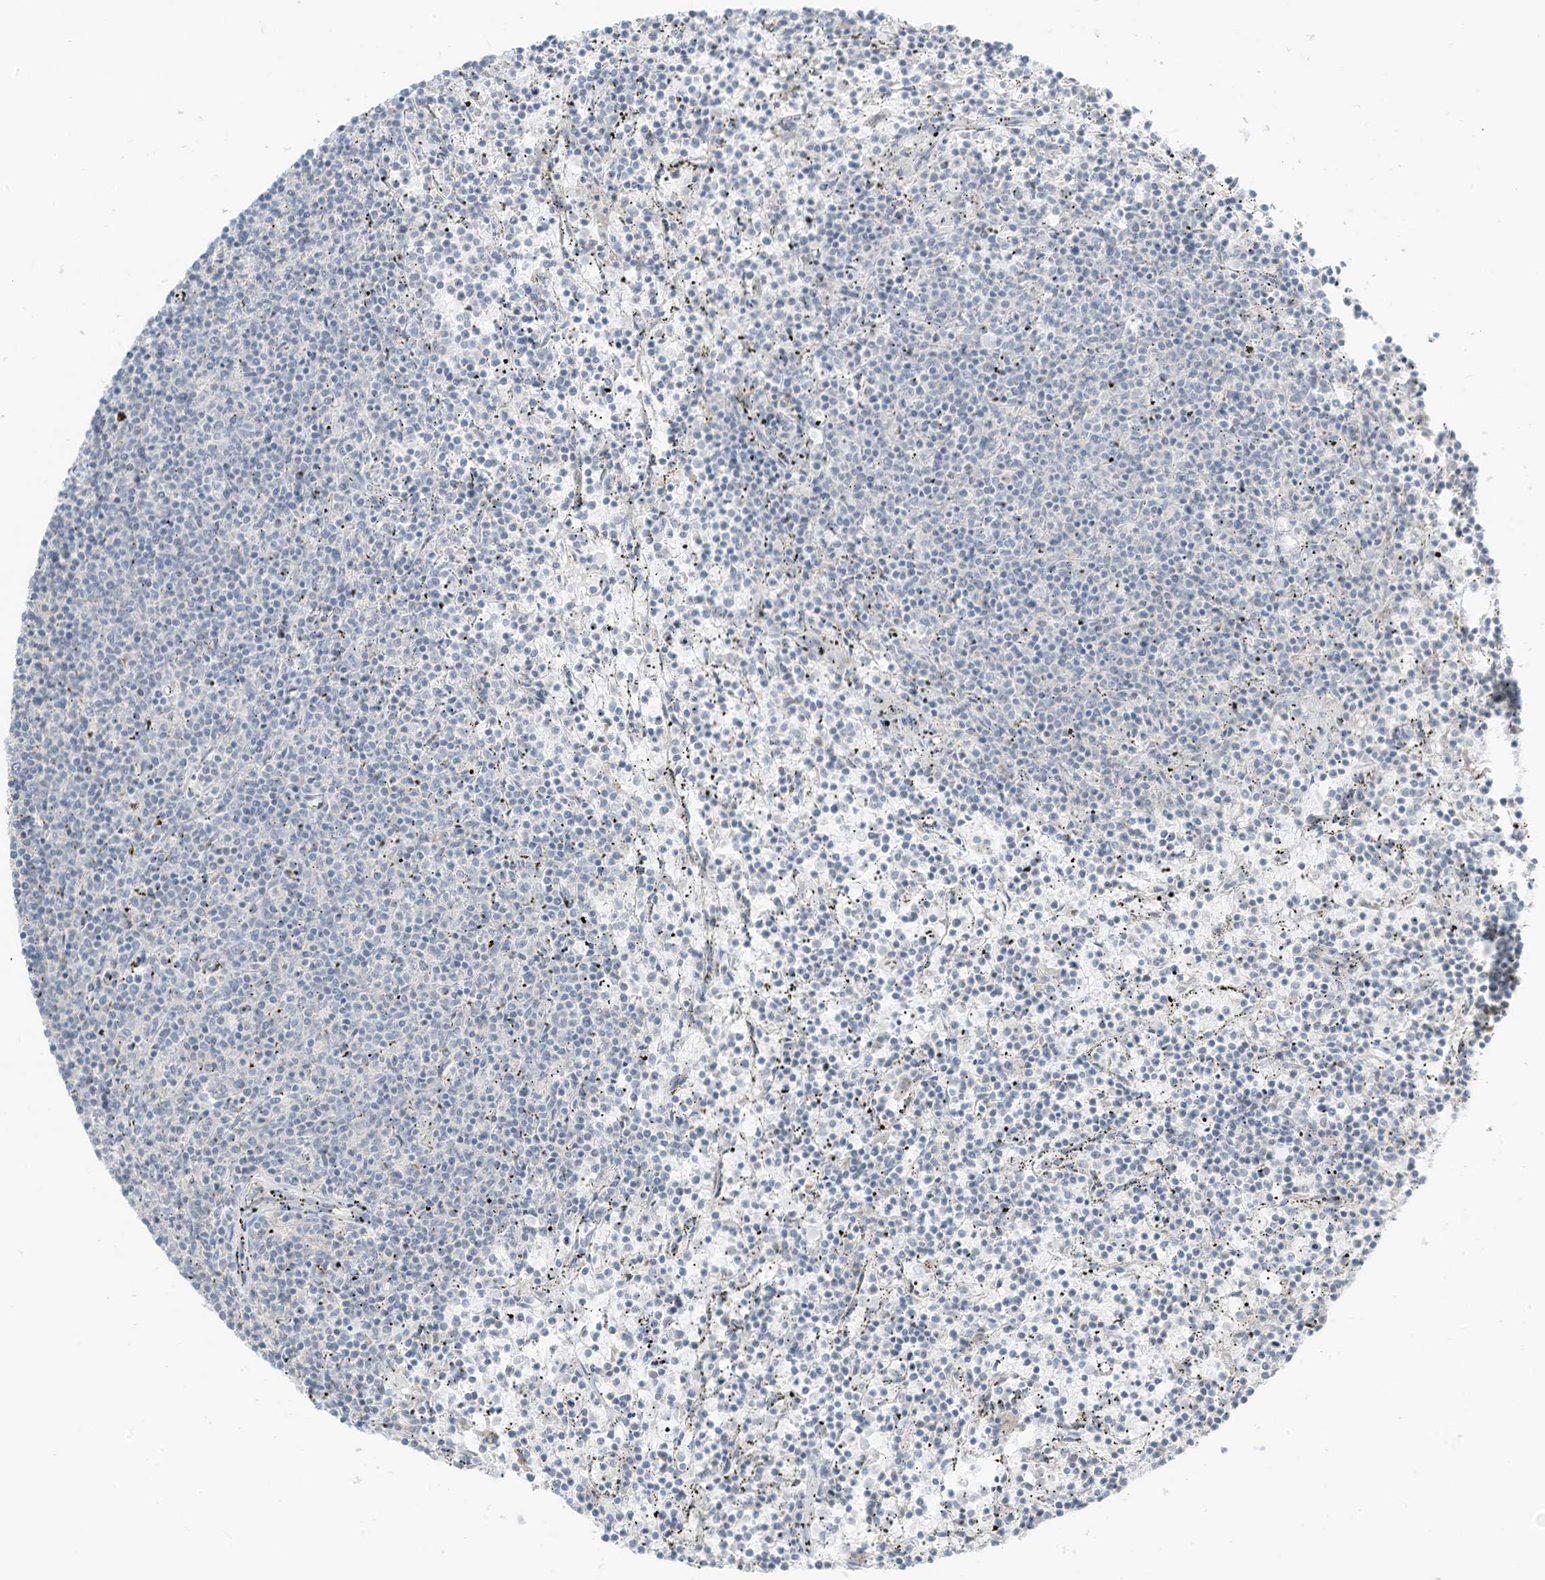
{"staining": {"intensity": "negative", "quantity": "none", "location": "none"}, "tissue": "lymphoma", "cell_type": "Tumor cells", "image_type": "cancer", "snomed": [{"axis": "morphology", "description": "Malignant lymphoma, non-Hodgkin's type, Low grade"}, {"axis": "topography", "description": "Spleen"}], "caption": "The IHC micrograph has no significant positivity in tumor cells of lymphoma tissue. The staining is performed using DAB (3,3'-diaminobenzidine) brown chromogen with nuclei counter-stained in using hematoxylin.", "gene": "ASPRV1", "patient": {"sex": "female", "age": 50}}